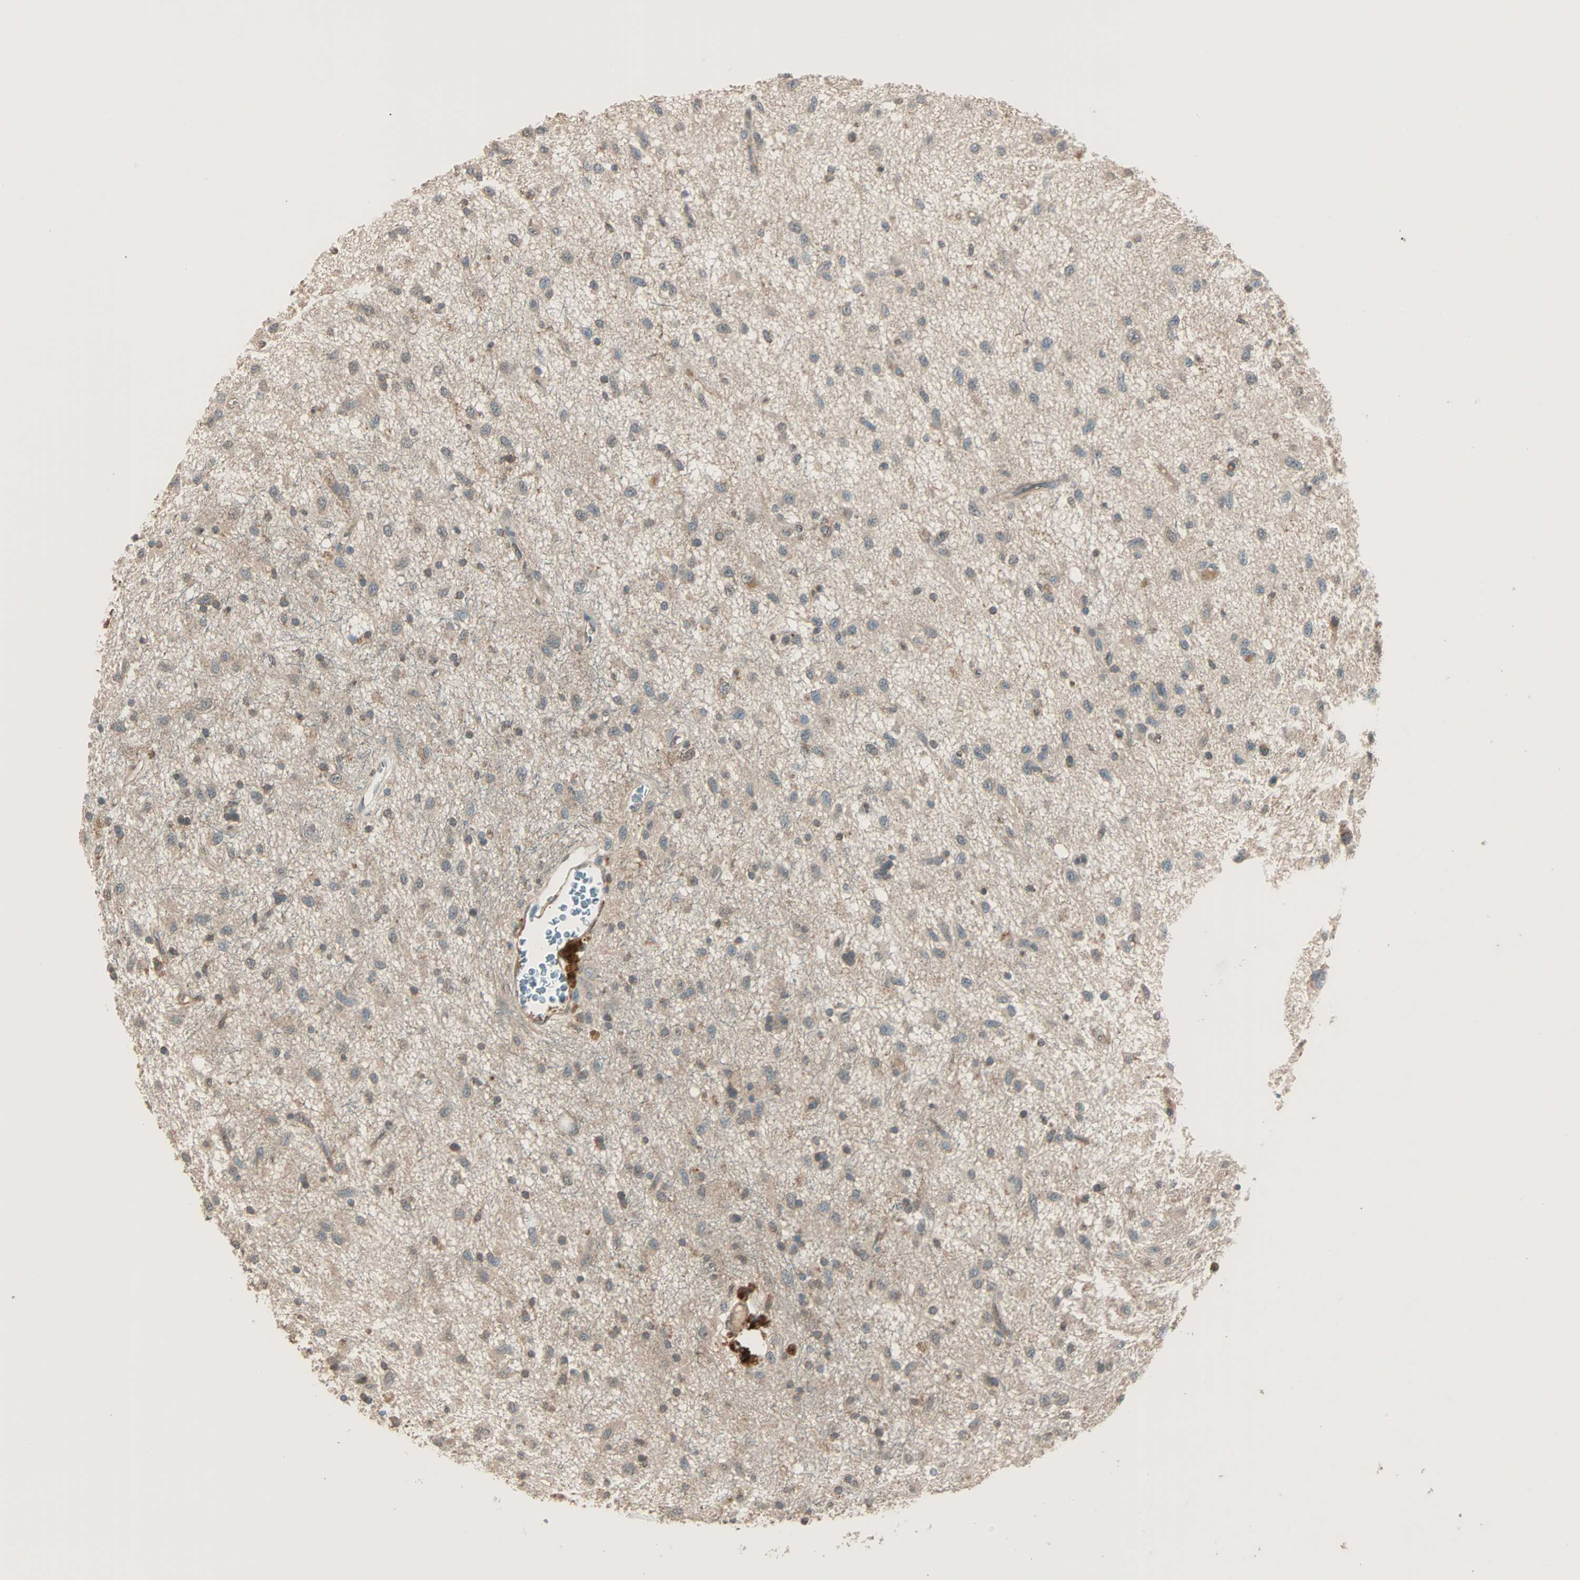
{"staining": {"intensity": "weak", "quantity": "25%-75%", "location": "cytoplasmic/membranous"}, "tissue": "glioma", "cell_type": "Tumor cells", "image_type": "cancer", "snomed": [{"axis": "morphology", "description": "Glioma, malignant, Low grade"}, {"axis": "topography", "description": "Brain"}], "caption": "This photomicrograph reveals glioma stained with IHC to label a protein in brown. The cytoplasmic/membranous of tumor cells show weak positivity for the protein. Nuclei are counter-stained blue.", "gene": "MAP3K21", "patient": {"sex": "male", "age": 77}}